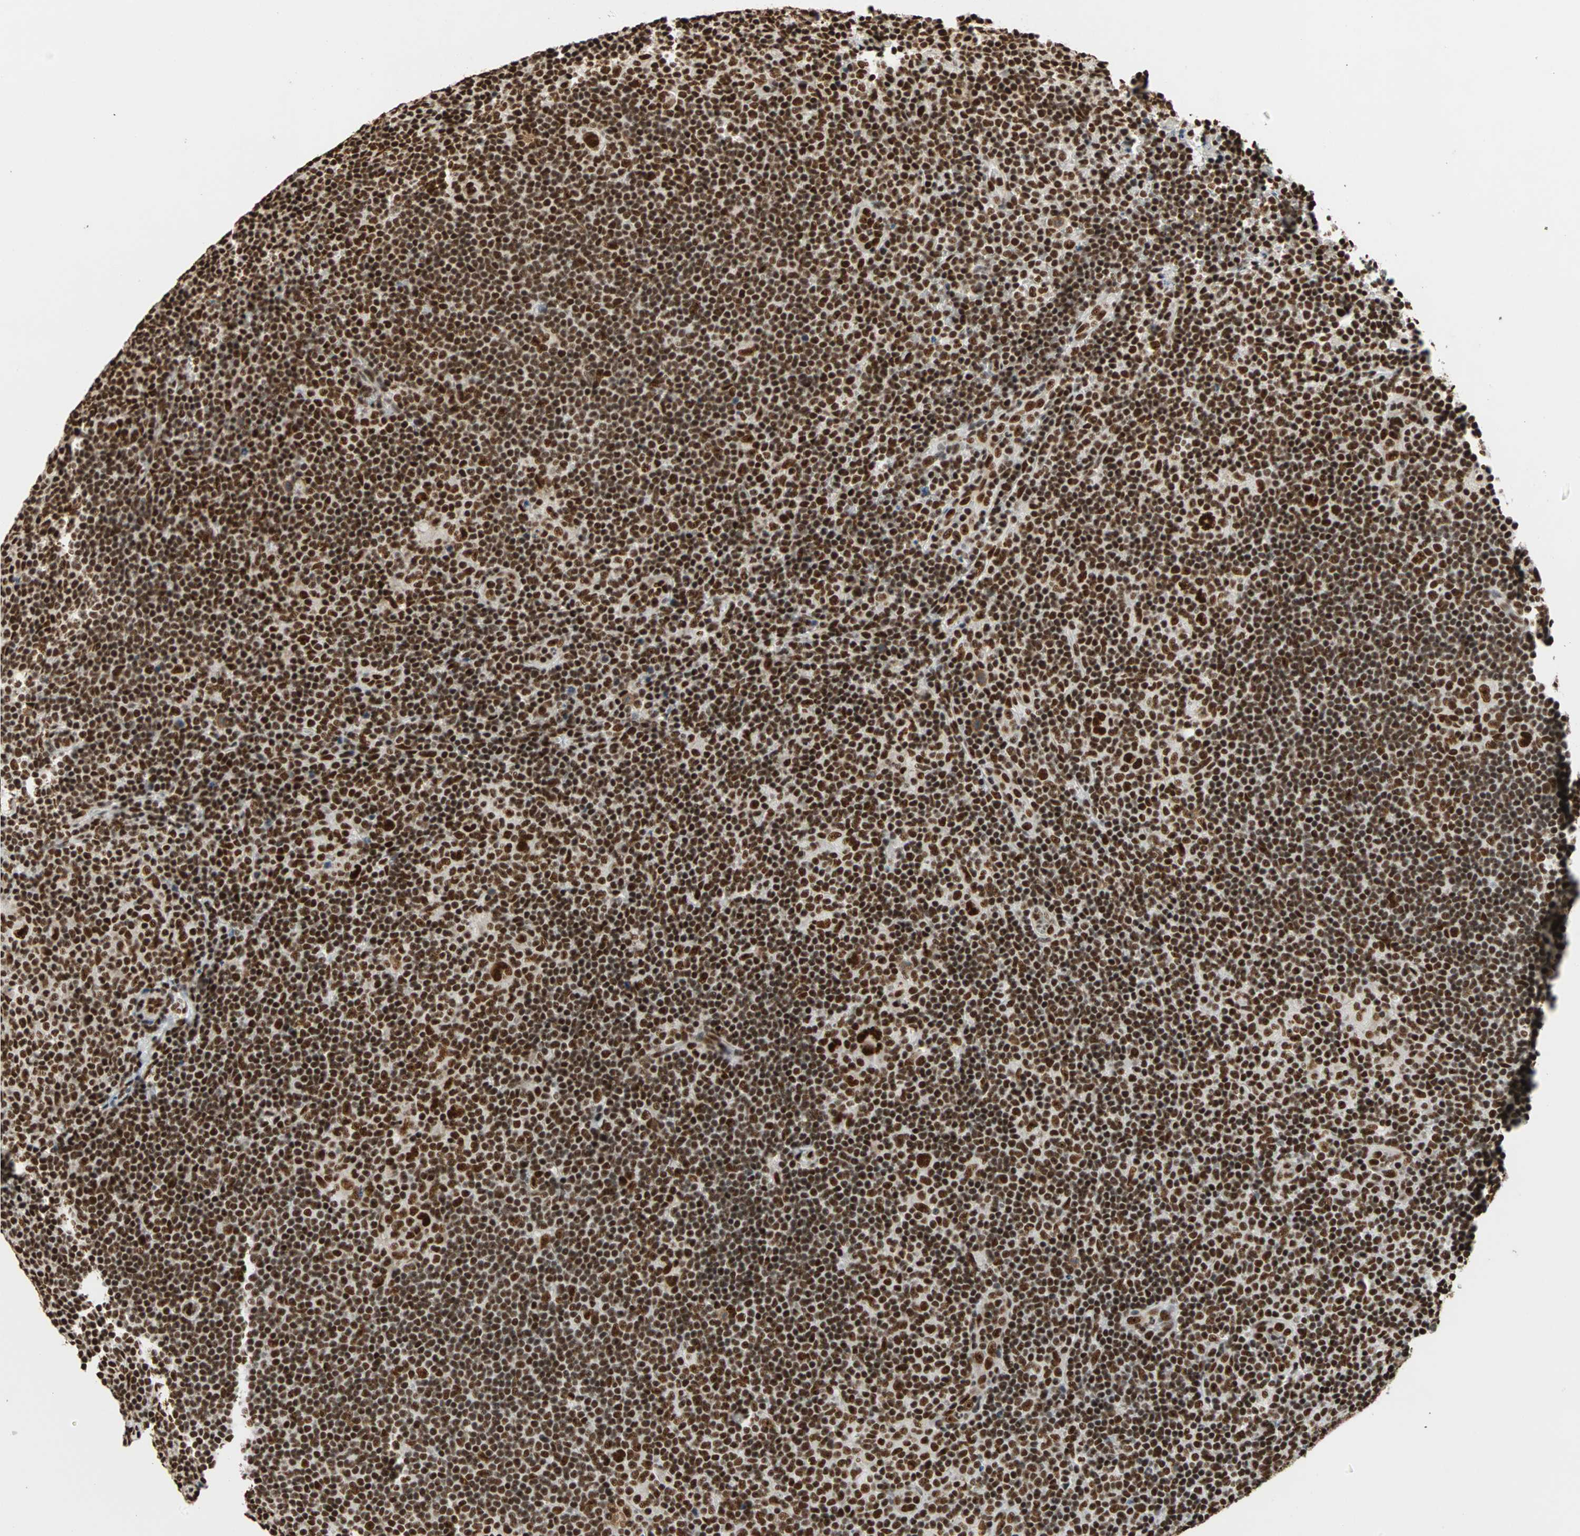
{"staining": {"intensity": "strong", "quantity": ">75%", "location": "nuclear"}, "tissue": "lymphoma", "cell_type": "Tumor cells", "image_type": "cancer", "snomed": [{"axis": "morphology", "description": "Hodgkin's disease, NOS"}, {"axis": "topography", "description": "Lymph node"}], "caption": "Tumor cells reveal high levels of strong nuclear expression in approximately >75% of cells in human Hodgkin's disease.", "gene": "ILF2", "patient": {"sex": "female", "age": 57}}